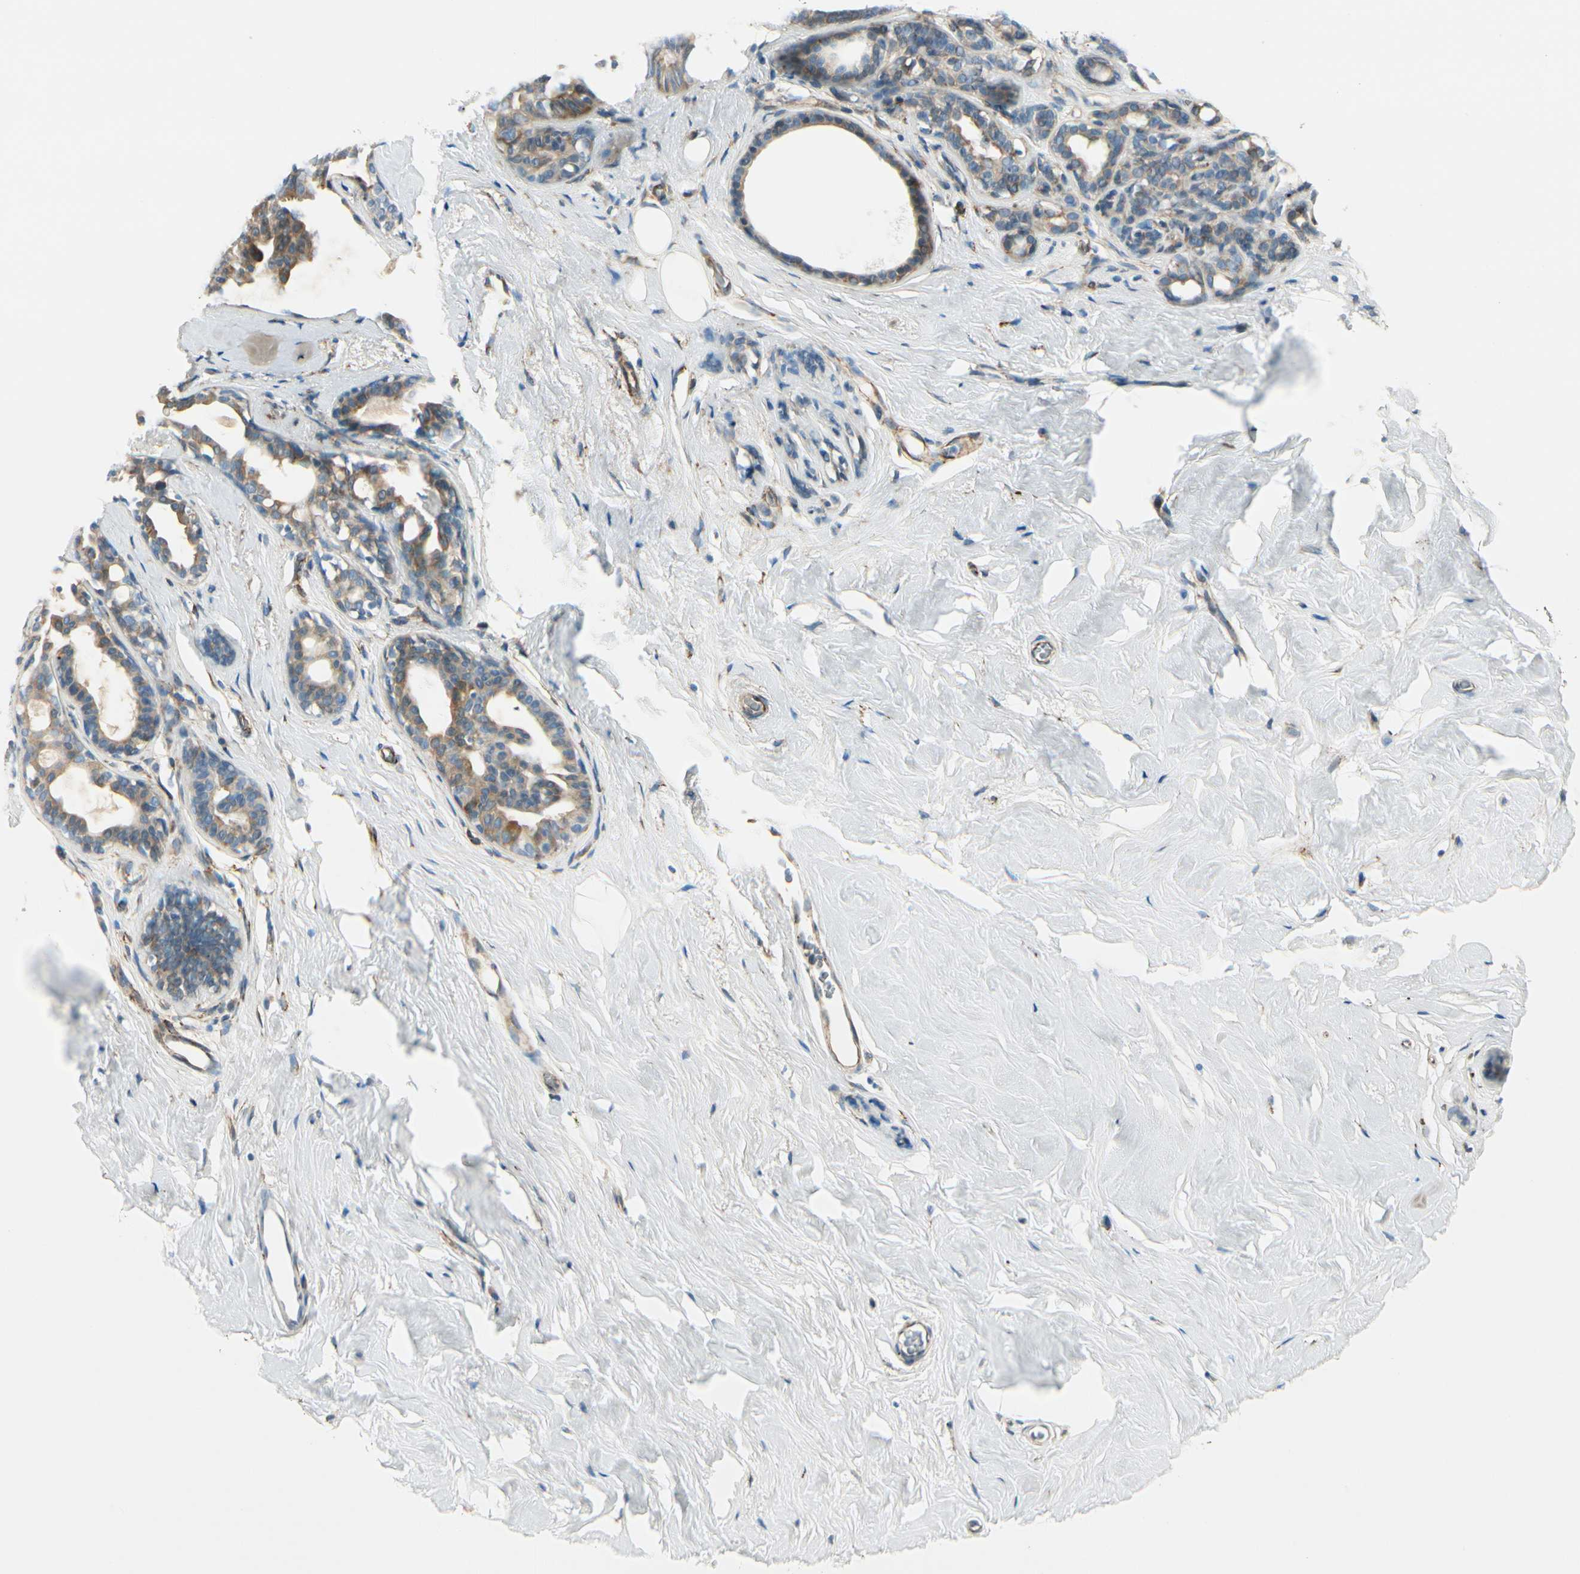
{"staining": {"intensity": "negative", "quantity": "none", "location": "none"}, "tissue": "breast", "cell_type": "Adipocytes", "image_type": "normal", "snomed": [{"axis": "morphology", "description": "Normal tissue, NOS"}, {"axis": "topography", "description": "Breast"}], "caption": "A high-resolution photomicrograph shows immunohistochemistry (IHC) staining of unremarkable breast, which exhibits no significant expression in adipocytes.", "gene": "FKBP7", "patient": {"sex": "female", "age": 75}}